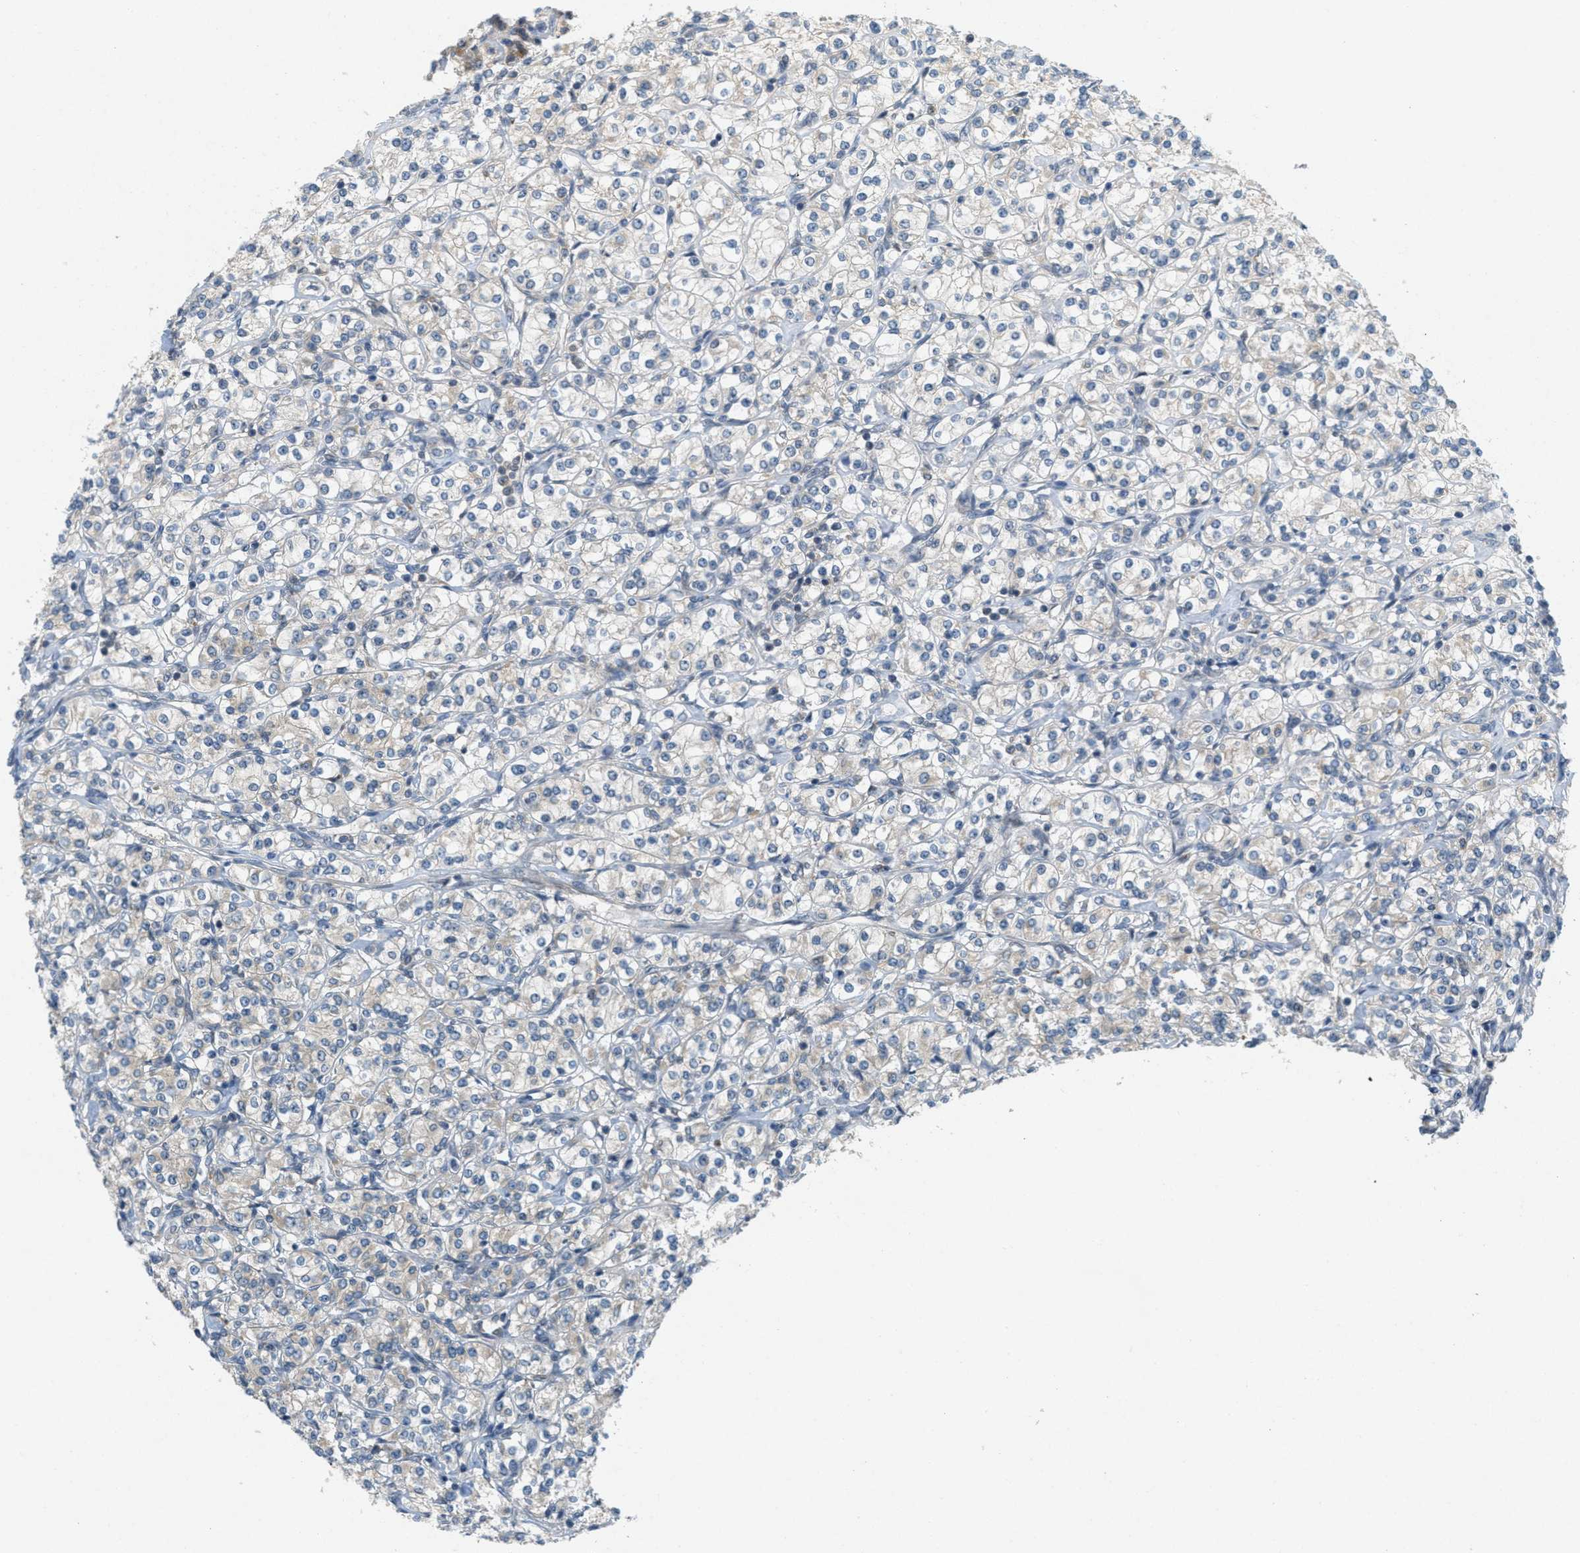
{"staining": {"intensity": "negative", "quantity": "none", "location": "none"}, "tissue": "renal cancer", "cell_type": "Tumor cells", "image_type": "cancer", "snomed": [{"axis": "morphology", "description": "Adenocarcinoma, NOS"}, {"axis": "topography", "description": "Kidney"}], "caption": "Immunohistochemistry (IHC) photomicrograph of human renal adenocarcinoma stained for a protein (brown), which shows no staining in tumor cells. (Brightfield microscopy of DAB (3,3'-diaminobenzidine) IHC at high magnification).", "gene": "SIGMAR1", "patient": {"sex": "male", "age": 77}}